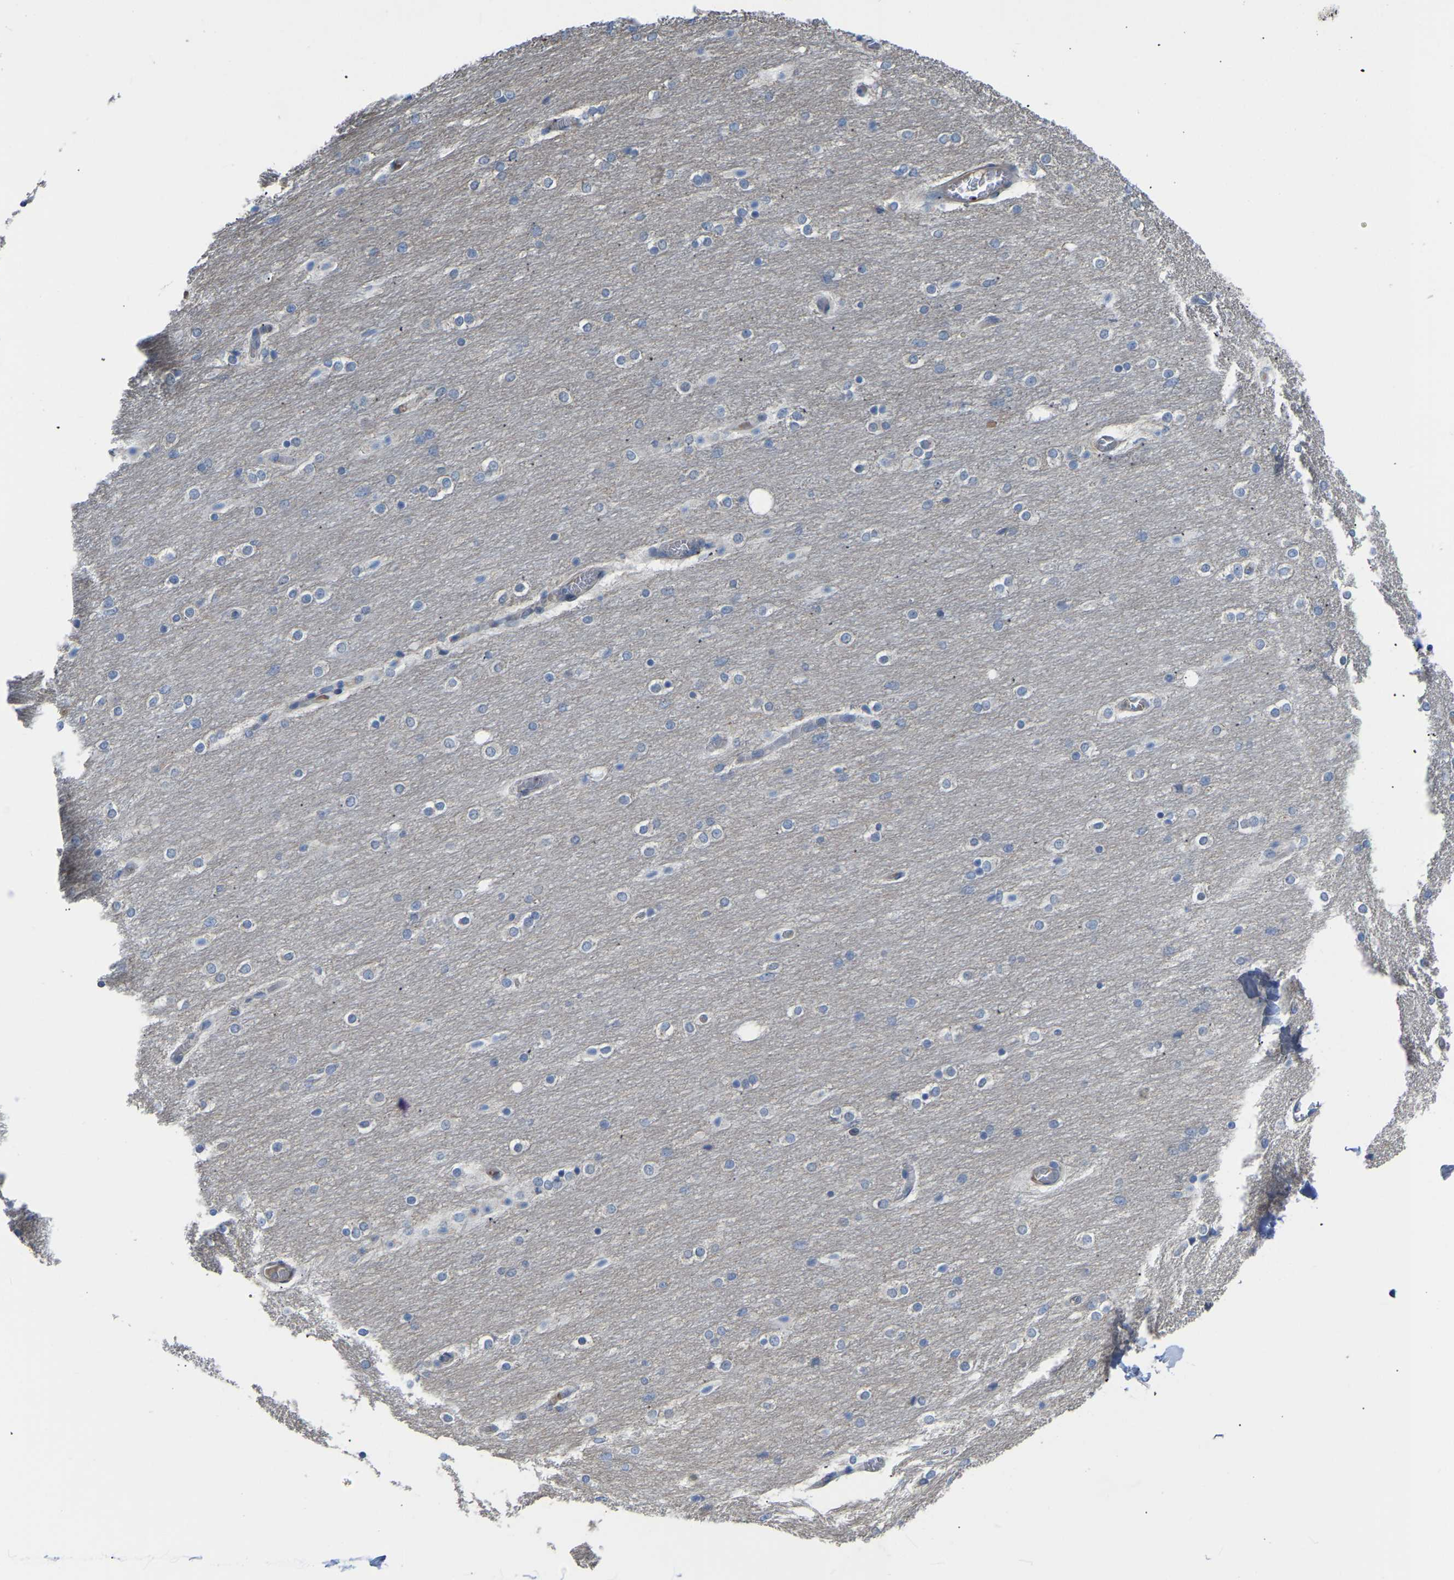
{"staining": {"intensity": "weak", "quantity": "25%-75%", "location": "cytoplasmic/membranous"}, "tissue": "cerebellum", "cell_type": "Cells in granular layer", "image_type": "normal", "snomed": [{"axis": "morphology", "description": "Normal tissue, NOS"}, {"axis": "topography", "description": "Cerebellum"}], "caption": "Protein analysis of unremarkable cerebellum displays weak cytoplasmic/membranous positivity in about 25%-75% of cells in granular layer.", "gene": "ZNF449", "patient": {"sex": "female", "age": 54}}